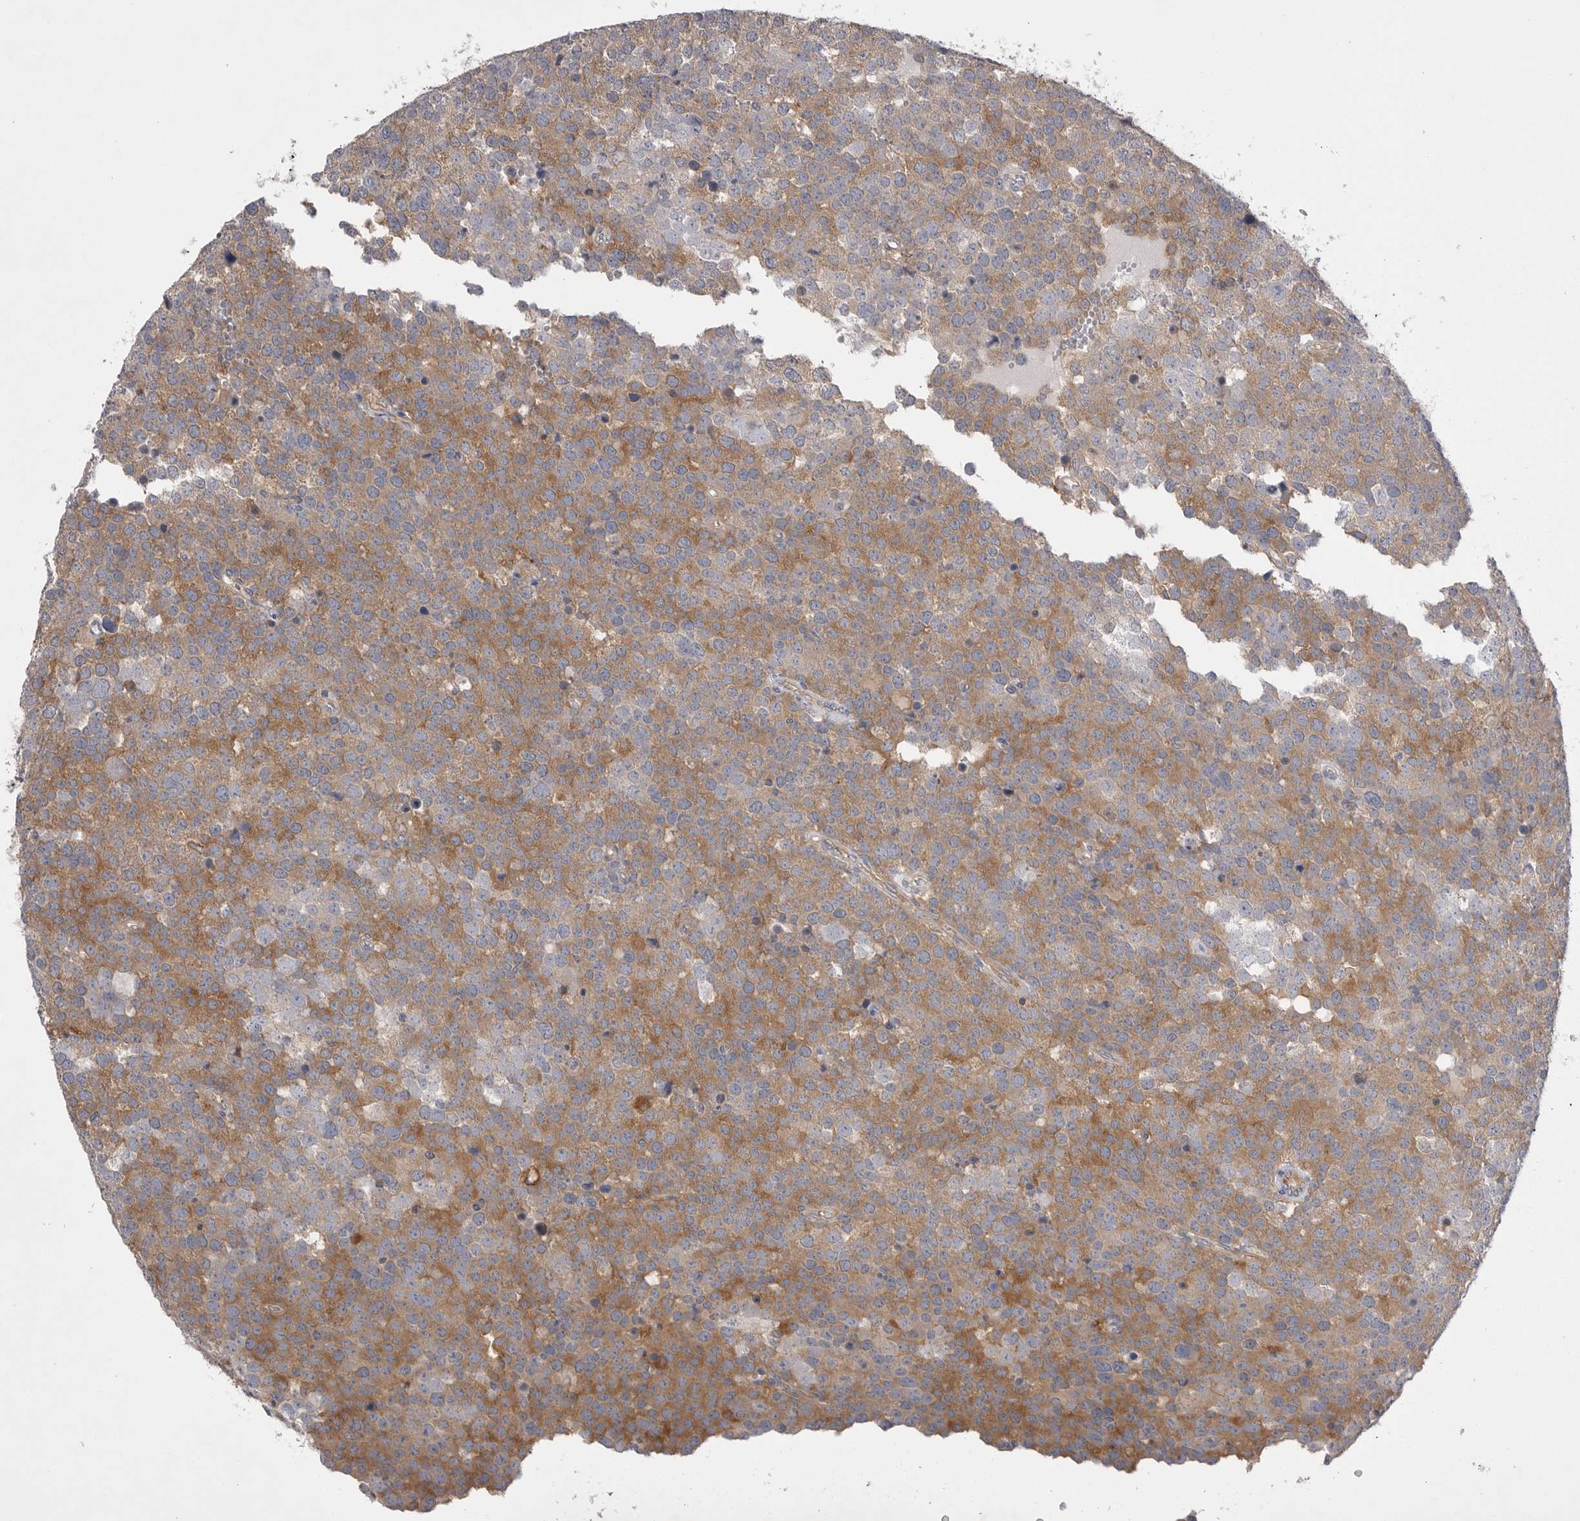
{"staining": {"intensity": "moderate", "quantity": "25%-75%", "location": "cytoplasmic/membranous"}, "tissue": "testis cancer", "cell_type": "Tumor cells", "image_type": "cancer", "snomed": [{"axis": "morphology", "description": "Seminoma, NOS"}, {"axis": "topography", "description": "Testis"}], "caption": "Approximately 25%-75% of tumor cells in testis cancer show moderate cytoplasmic/membranous protein staining as visualized by brown immunohistochemical staining.", "gene": "VAC14", "patient": {"sex": "male", "age": 71}}